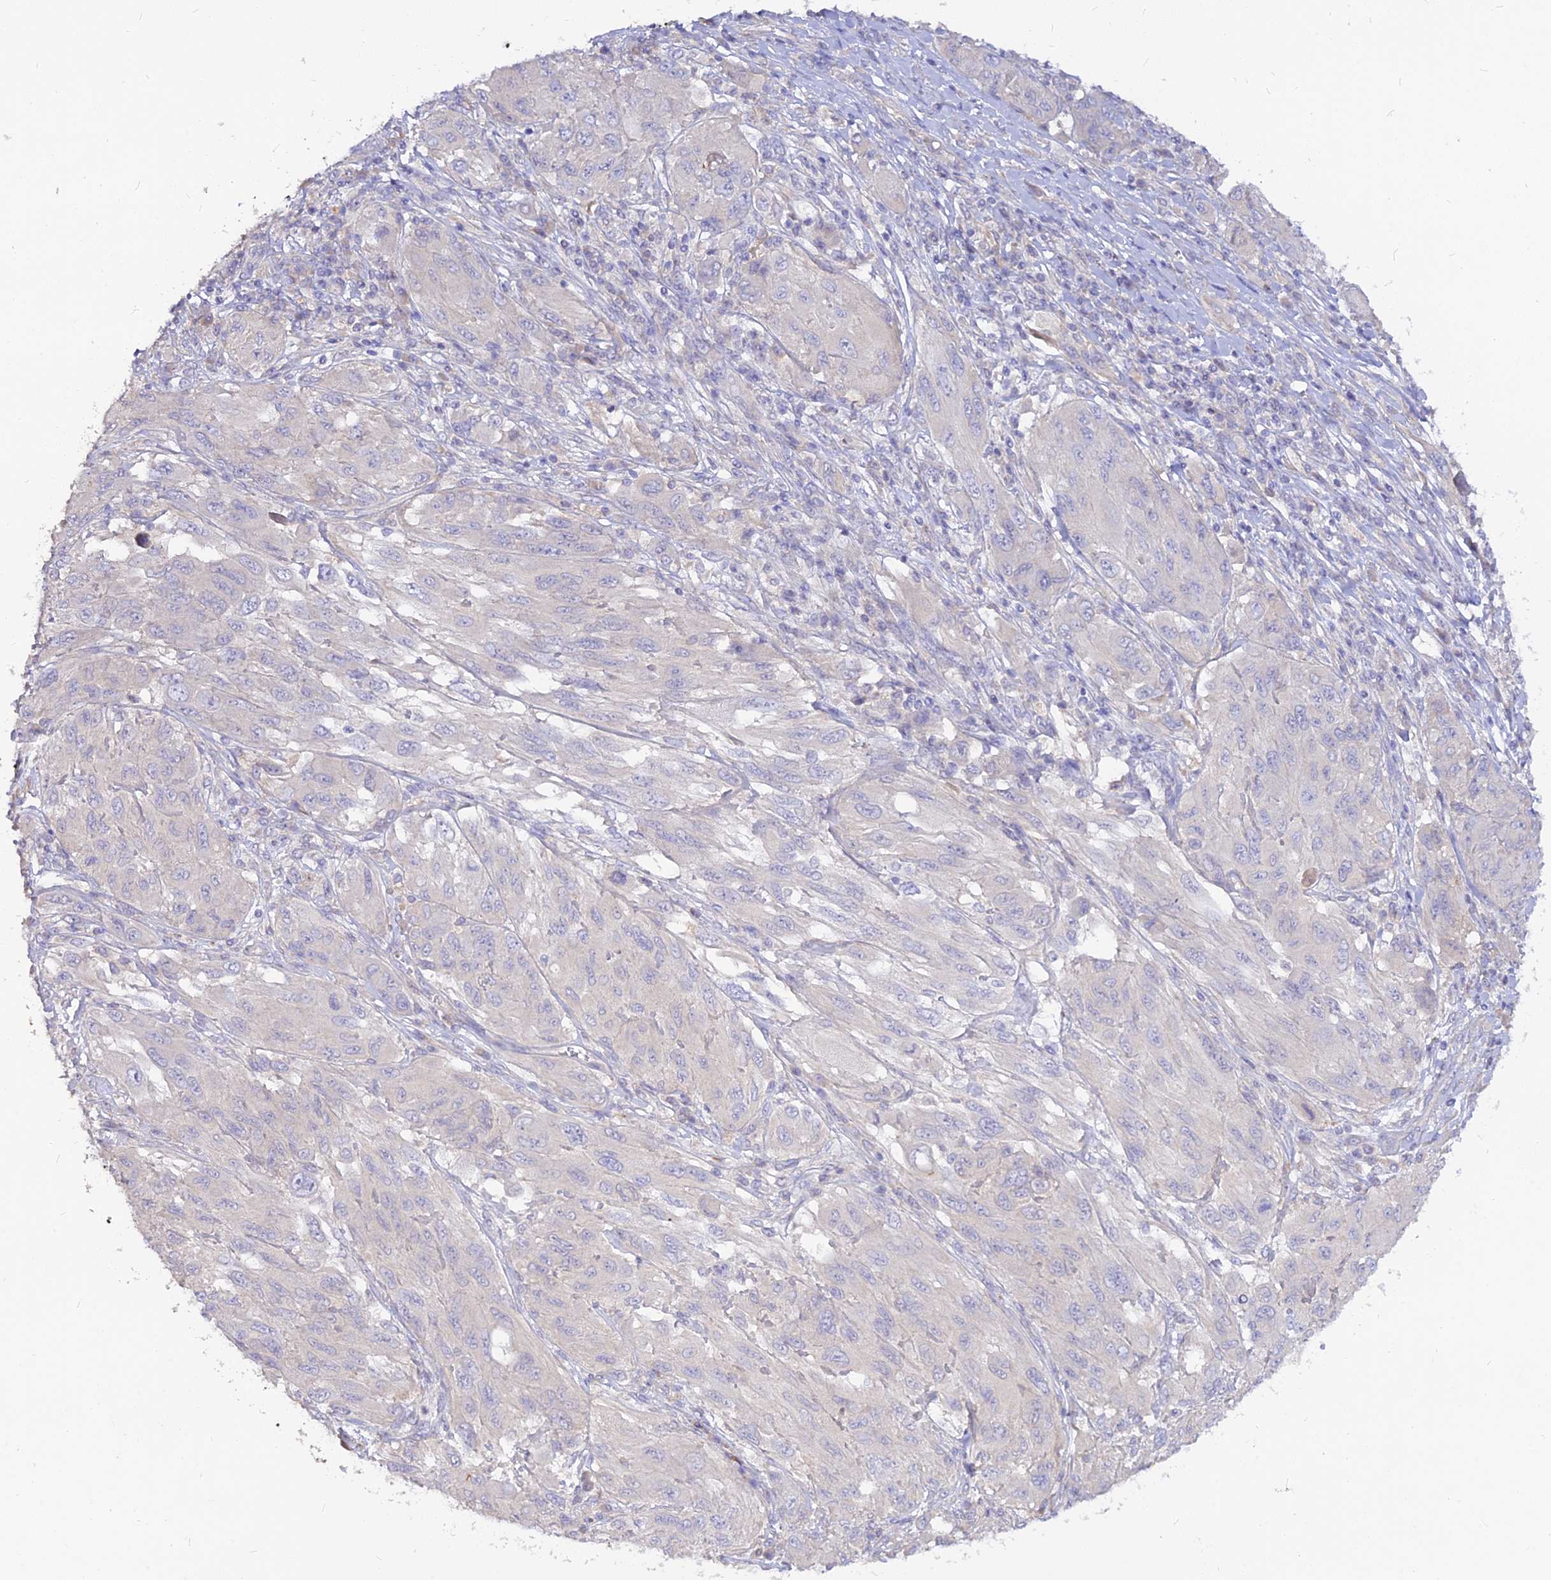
{"staining": {"intensity": "negative", "quantity": "none", "location": "none"}, "tissue": "melanoma", "cell_type": "Tumor cells", "image_type": "cancer", "snomed": [{"axis": "morphology", "description": "Malignant melanoma, NOS"}, {"axis": "topography", "description": "Skin"}], "caption": "This photomicrograph is of malignant melanoma stained with immunohistochemistry (IHC) to label a protein in brown with the nuclei are counter-stained blue. There is no expression in tumor cells.", "gene": "CZIB", "patient": {"sex": "female", "age": 91}}